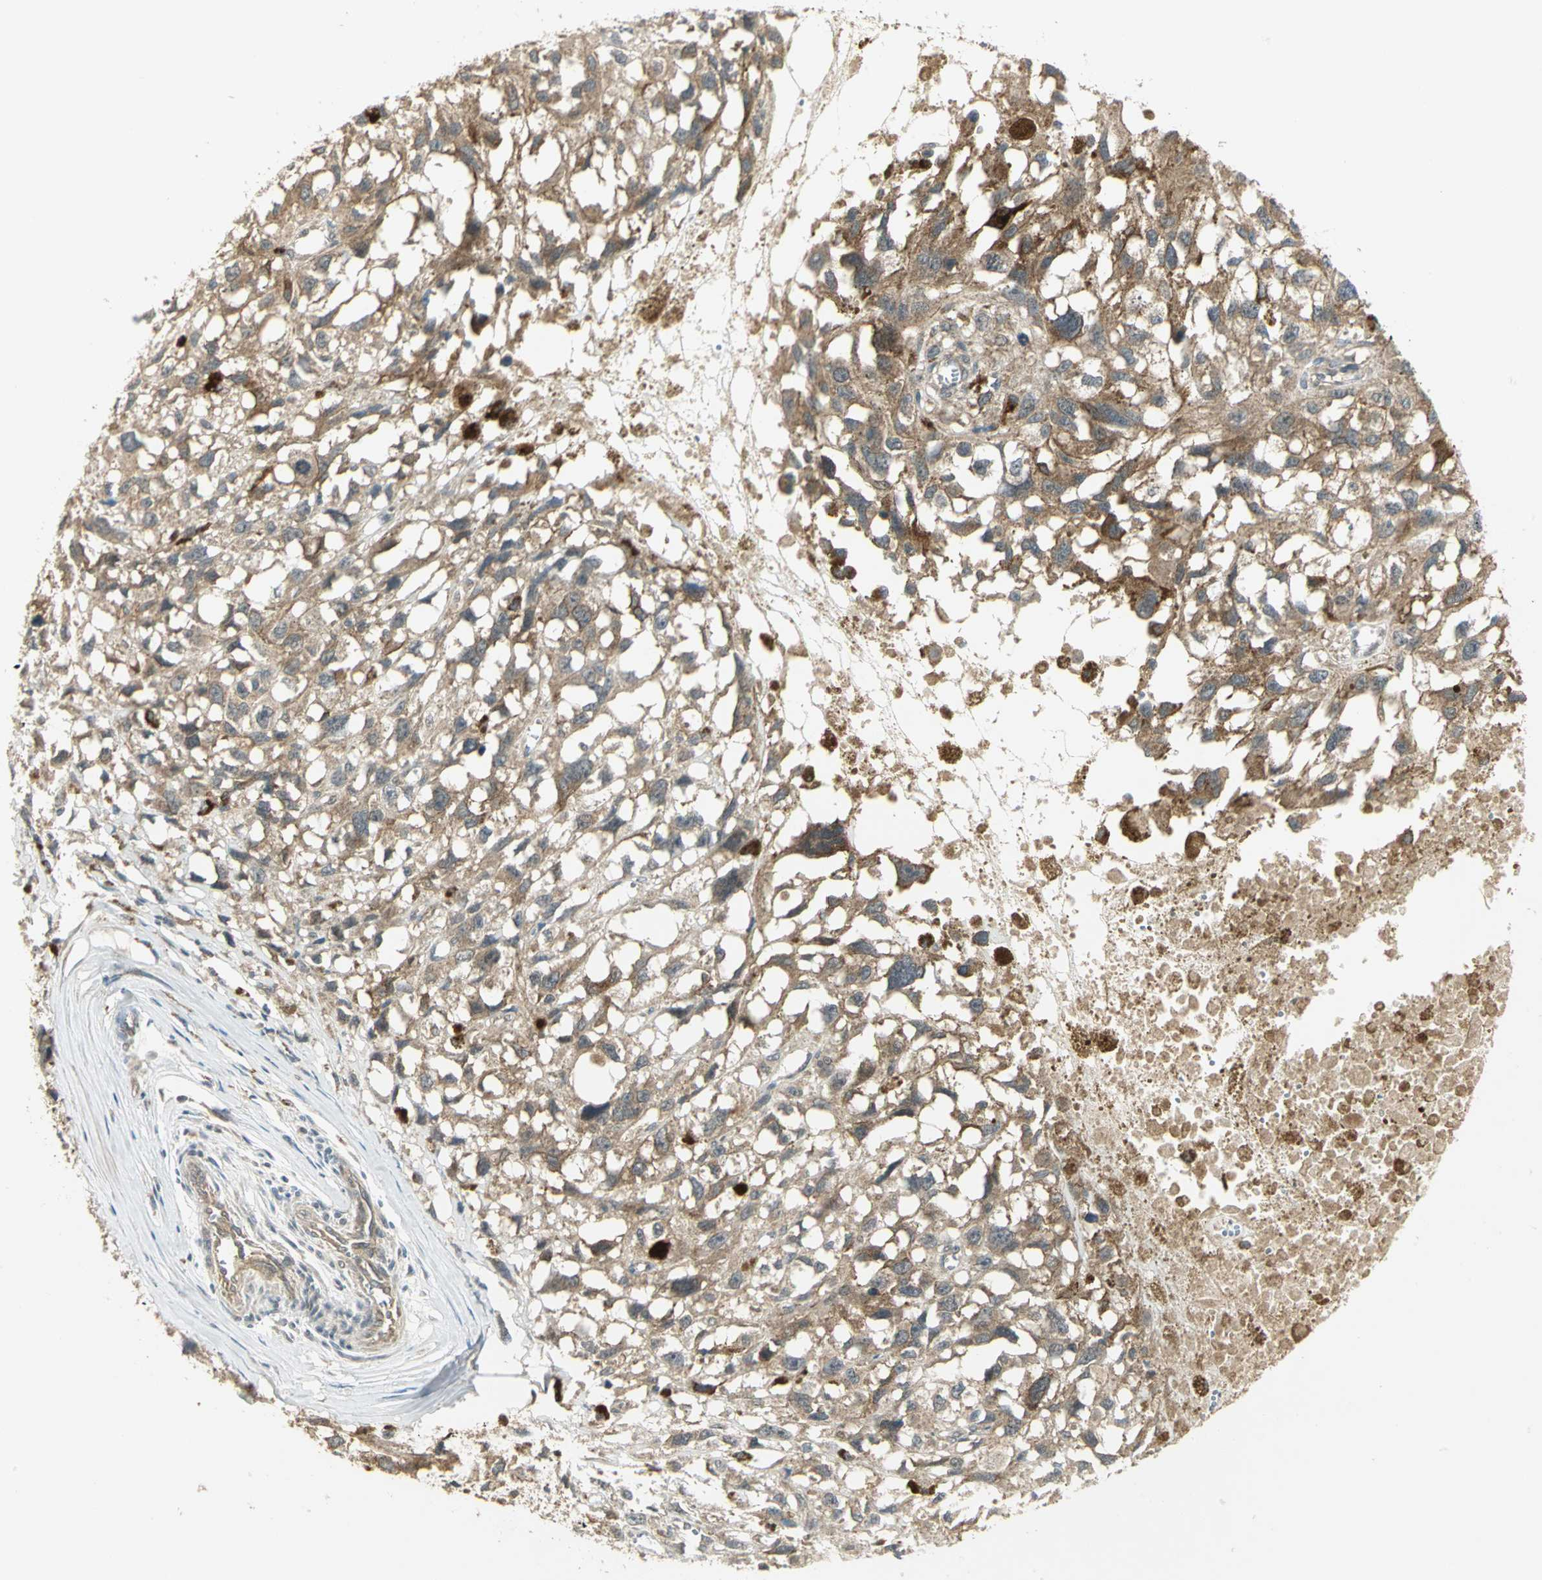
{"staining": {"intensity": "moderate", "quantity": ">75%", "location": "cytoplasmic/membranous"}, "tissue": "melanoma", "cell_type": "Tumor cells", "image_type": "cancer", "snomed": [{"axis": "morphology", "description": "Malignant melanoma, Metastatic site"}, {"axis": "topography", "description": "Lymph node"}], "caption": "Immunohistochemical staining of melanoma shows medium levels of moderate cytoplasmic/membranous staining in about >75% of tumor cells. (IHC, brightfield microscopy, high magnification).", "gene": "MAPK8IP3", "patient": {"sex": "male", "age": 59}}